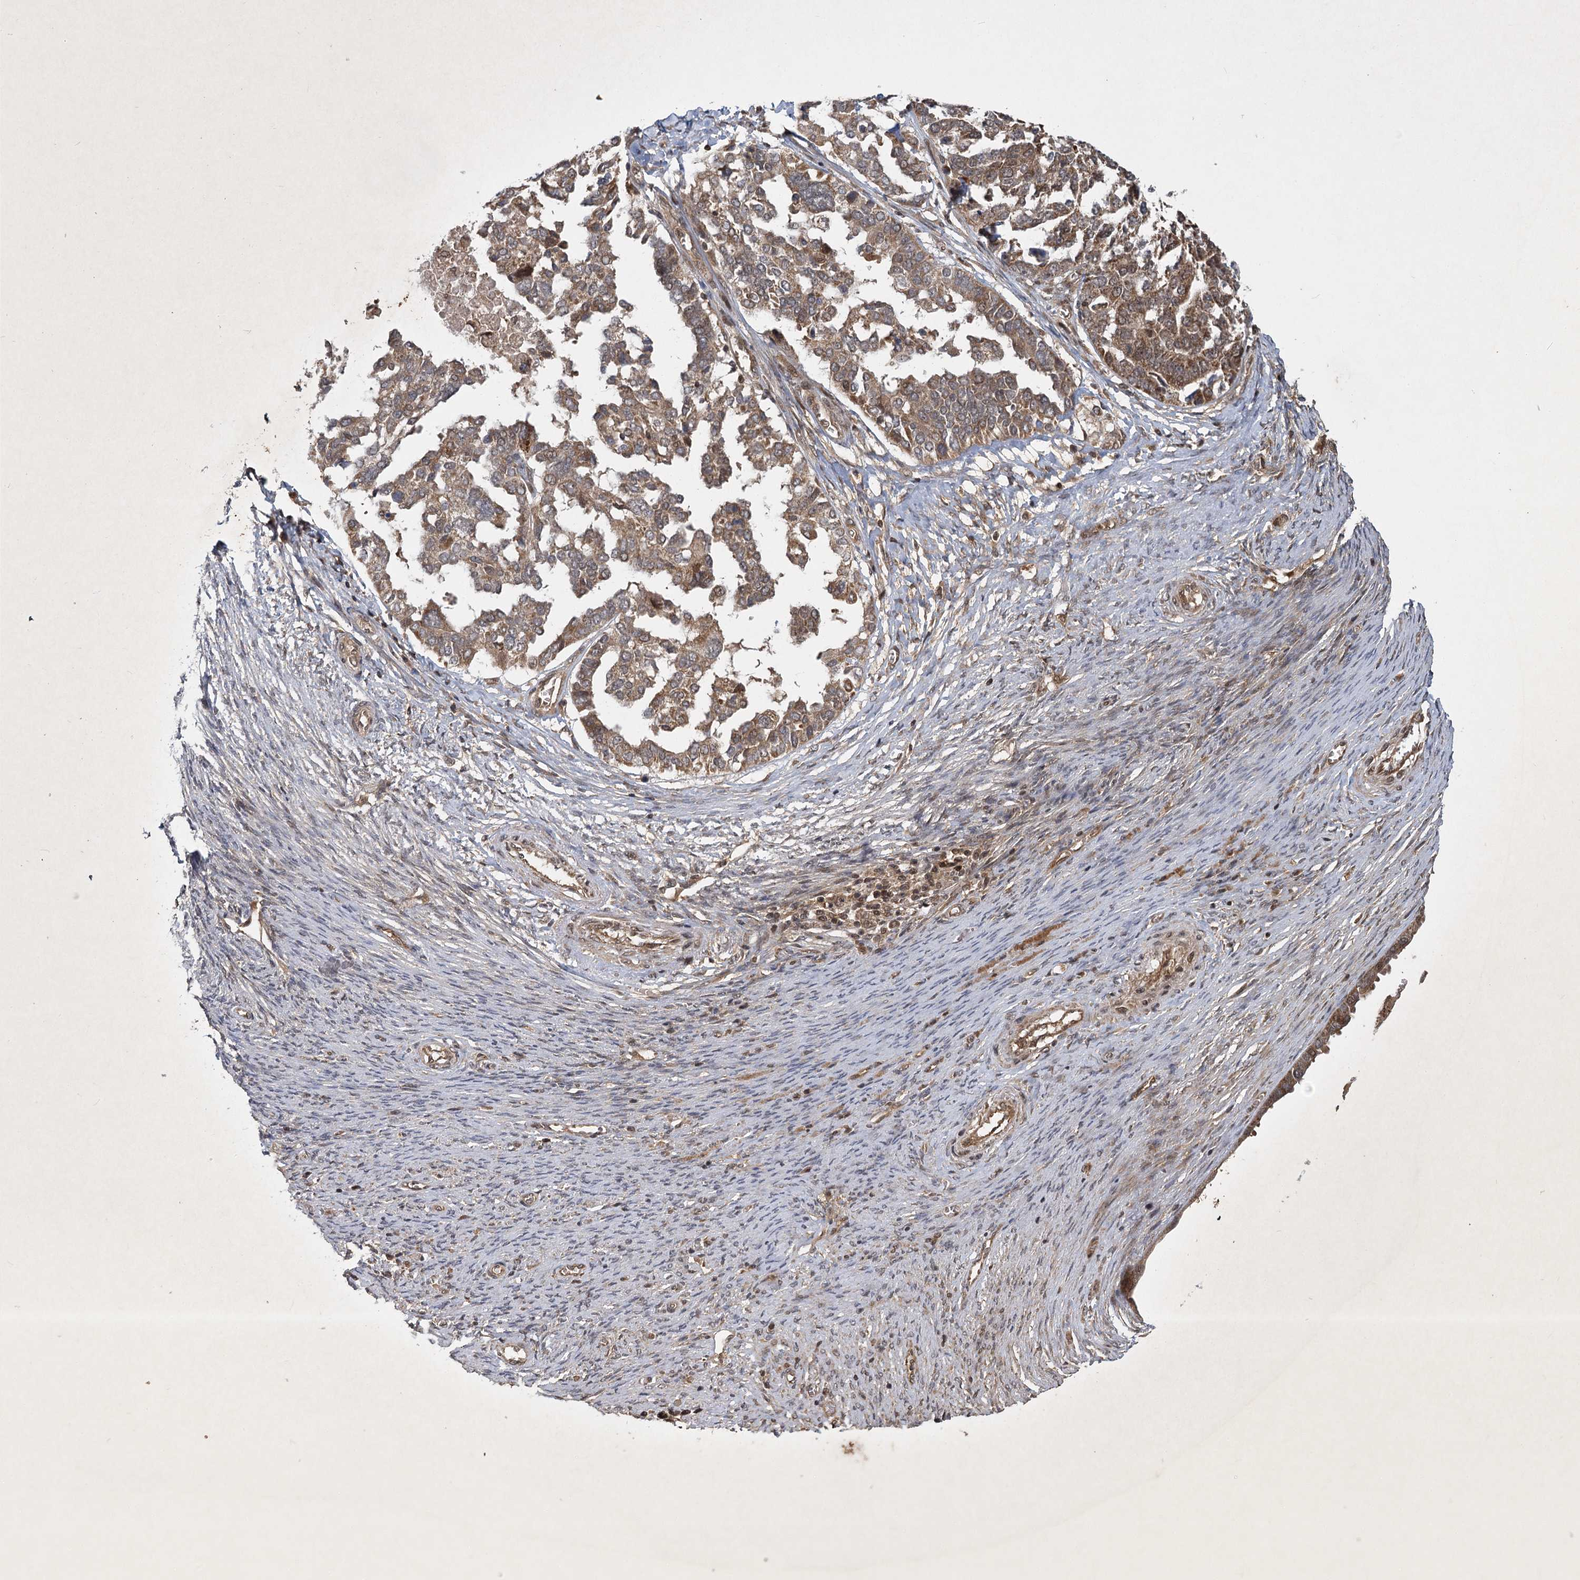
{"staining": {"intensity": "moderate", "quantity": ">75%", "location": "cytoplasmic/membranous"}, "tissue": "ovarian cancer", "cell_type": "Tumor cells", "image_type": "cancer", "snomed": [{"axis": "morphology", "description": "Cystadenocarcinoma, serous, NOS"}, {"axis": "topography", "description": "Ovary"}], "caption": "Protein staining shows moderate cytoplasmic/membranous positivity in about >75% of tumor cells in ovarian serous cystadenocarcinoma.", "gene": "INSIG2", "patient": {"sex": "female", "age": 44}}